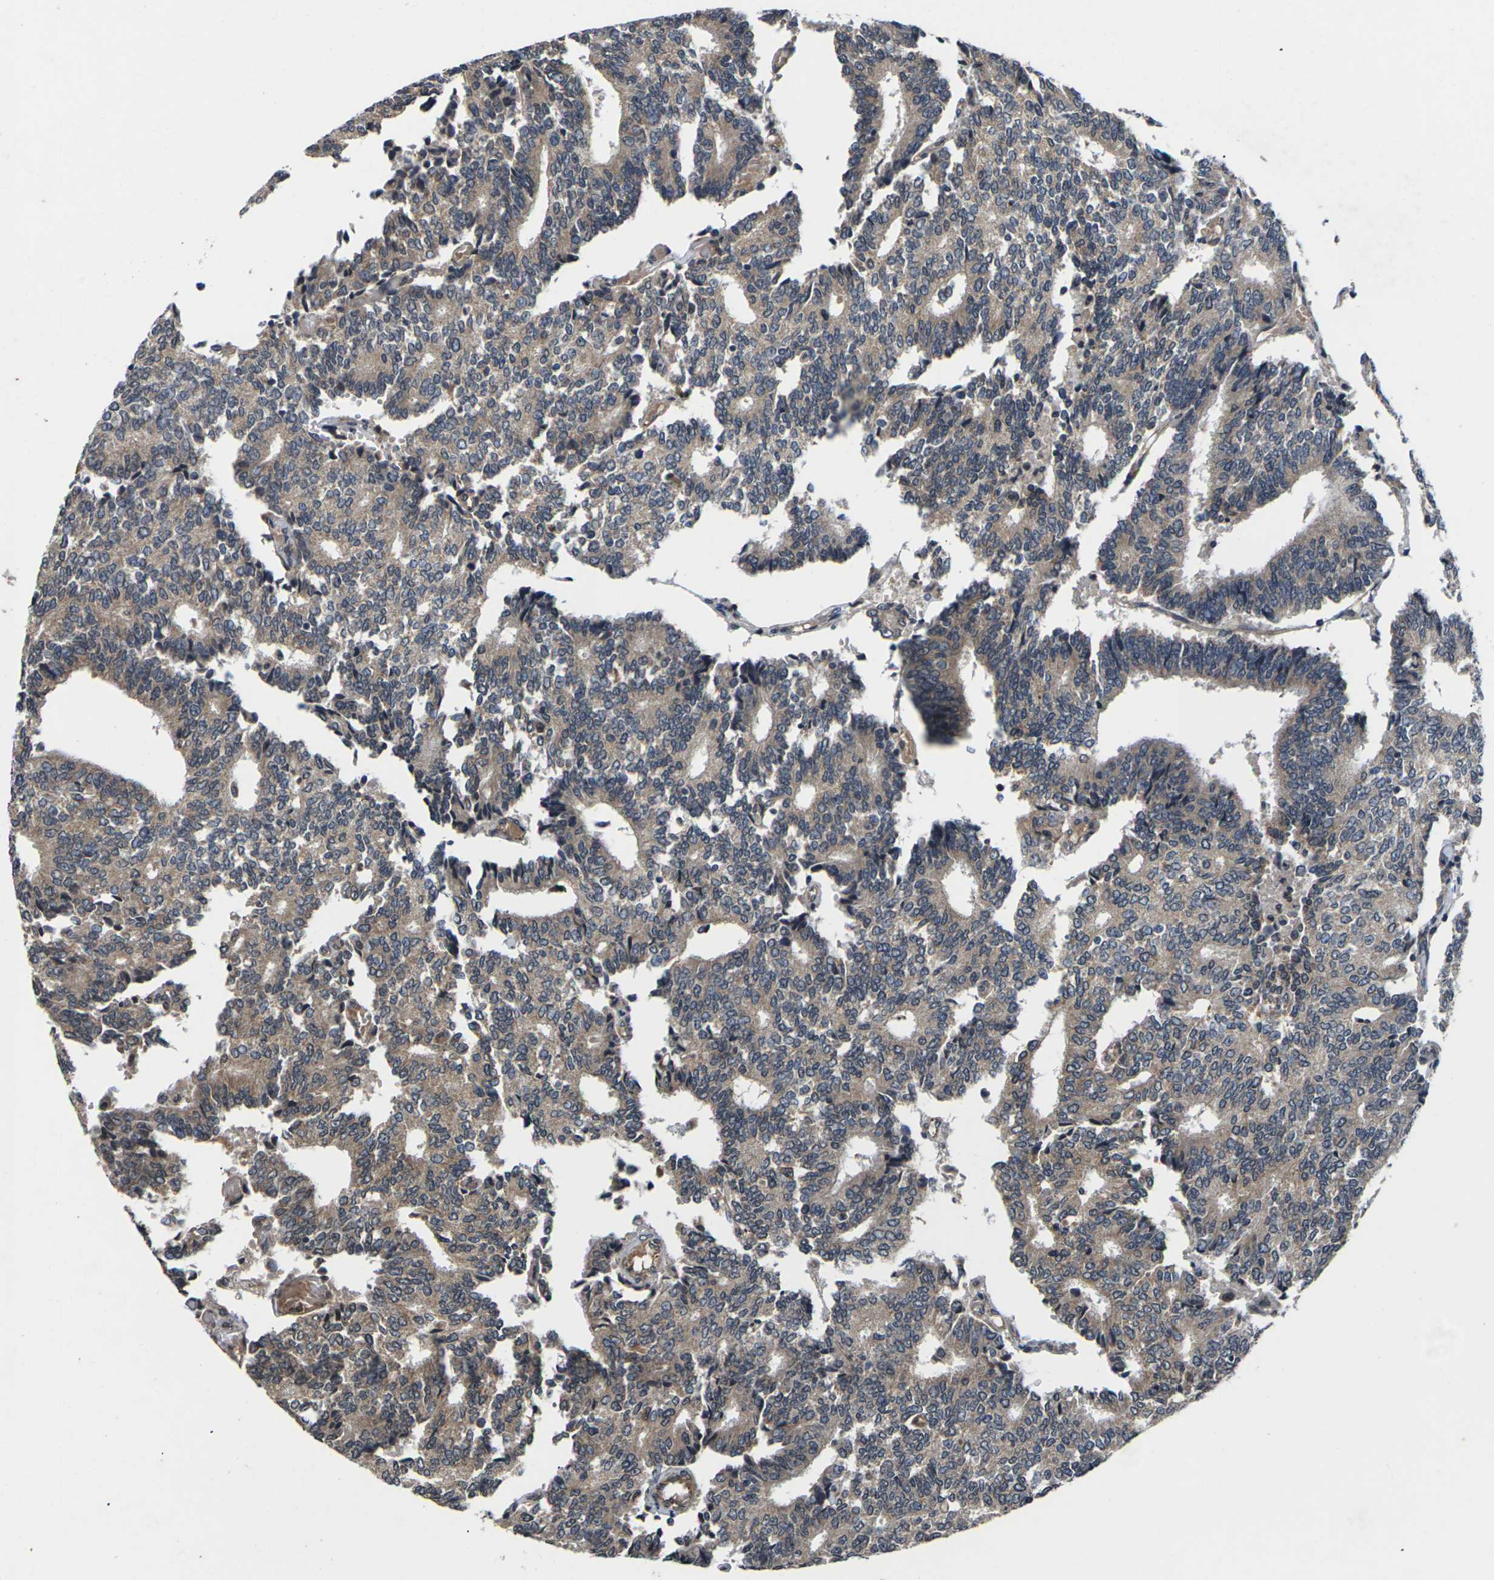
{"staining": {"intensity": "moderate", "quantity": ">75%", "location": "cytoplasmic/membranous"}, "tissue": "prostate cancer", "cell_type": "Tumor cells", "image_type": "cancer", "snomed": [{"axis": "morphology", "description": "Adenocarcinoma, High grade"}, {"axis": "topography", "description": "Prostate"}], "caption": "IHC of human high-grade adenocarcinoma (prostate) exhibits medium levels of moderate cytoplasmic/membranous expression in approximately >75% of tumor cells.", "gene": "DKK2", "patient": {"sex": "male", "age": 55}}